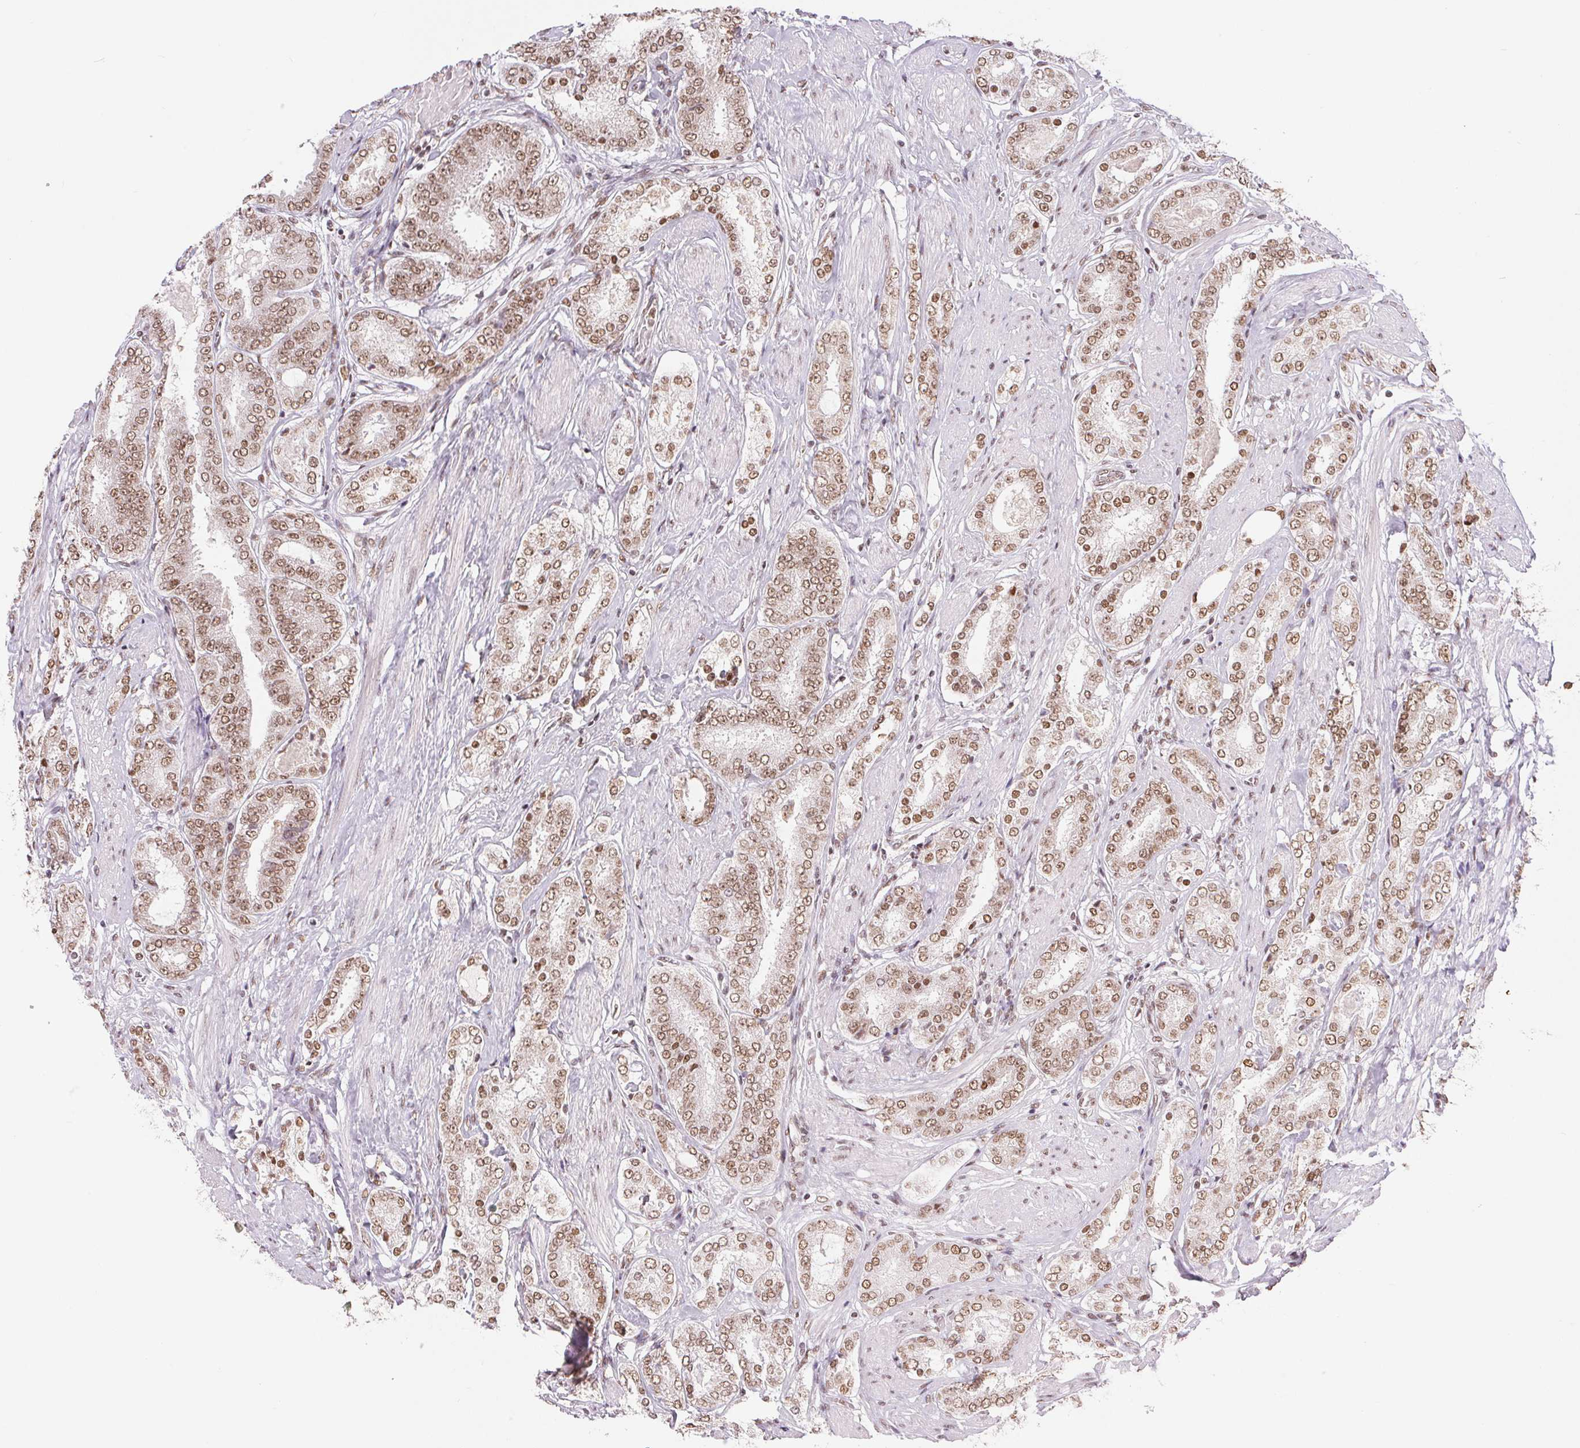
{"staining": {"intensity": "moderate", "quantity": ">75%", "location": "nuclear"}, "tissue": "prostate cancer", "cell_type": "Tumor cells", "image_type": "cancer", "snomed": [{"axis": "morphology", "description": "Adenocarcinoma, High grade"}, {"axis": "topography", "description": "Prostate"}], "caption": "A photomicrograph showing moderate nuclear staining in about >75% of tumor cells in prostate cancer (adenocarcinoma (high-grade)), as visualized by brown immunohistochemical staining.", "gene": "NFE2L1", "patient": {"sex": "male", "age": 63}}